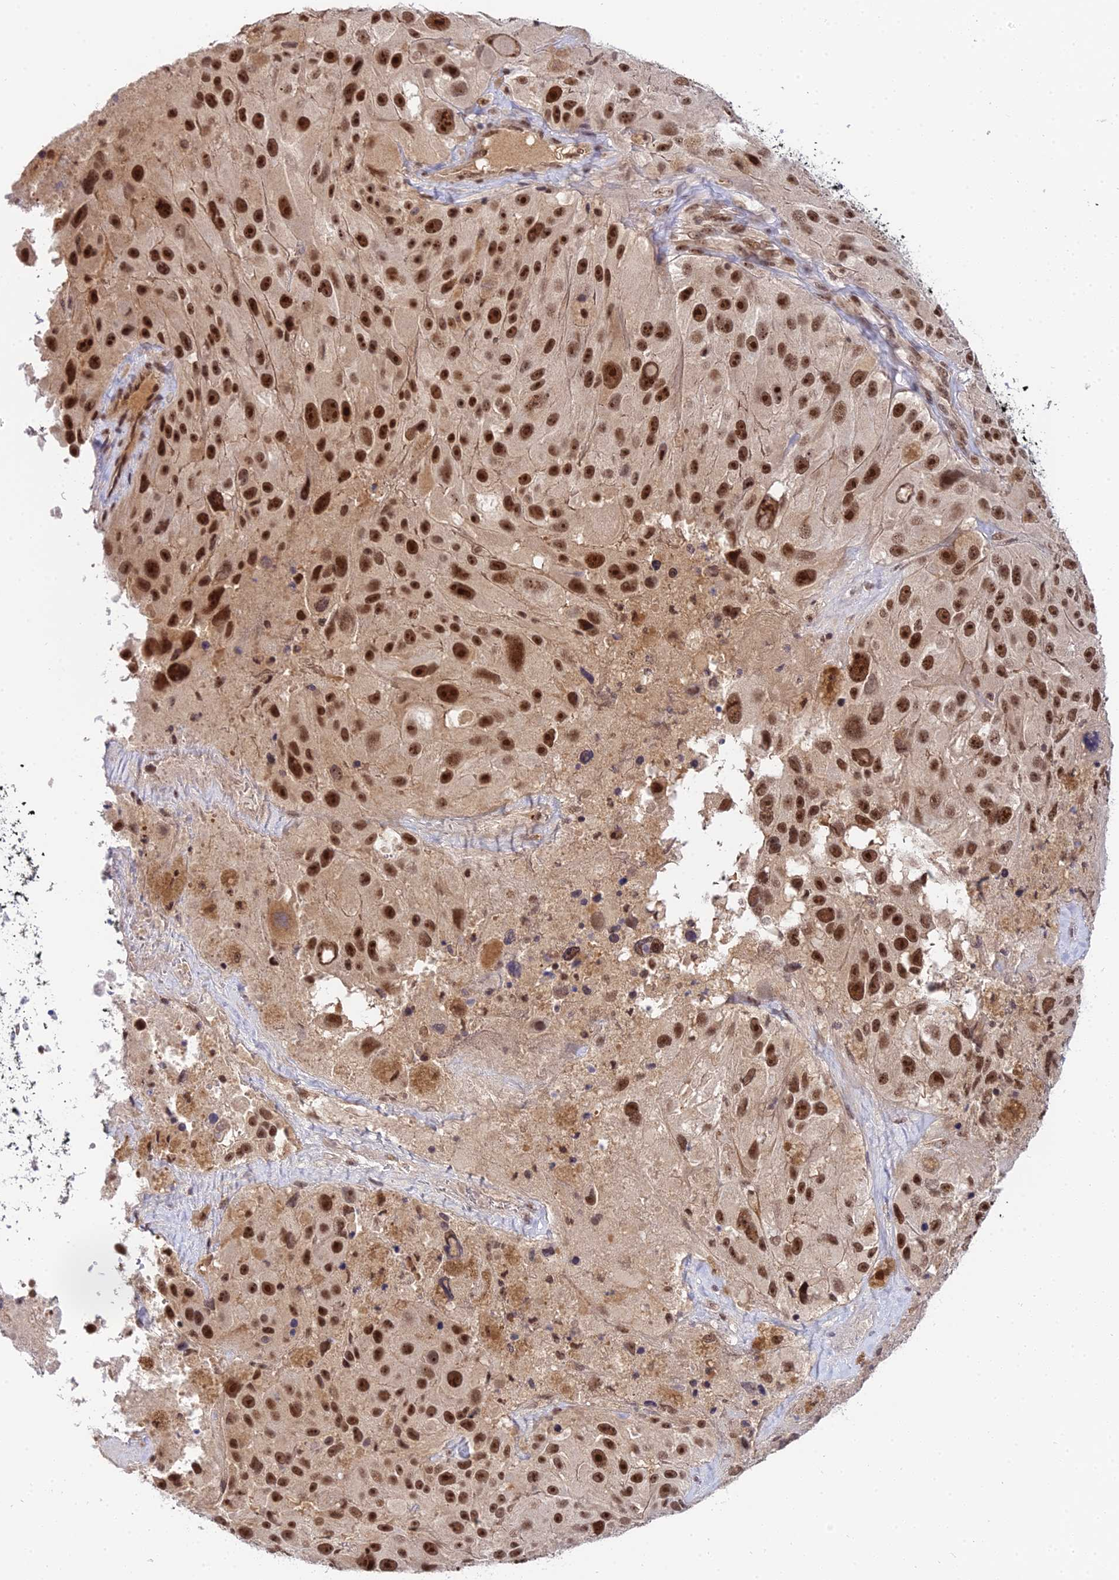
{"staining": {"intensity": "strong", "quantity": ">75%", "location": "nuclear"}, "tissue": "melanoma", "cell_type": "Tumor cells", "image_type": "cancer", "snomed": [{"axis": "morphology", "description": "Malignant melanoma, Metastatic site"}, {"axis": "topography", "description": "Lymph node"}], "caption": "IHC of melanoma reveals high levels of strong nuclear expression in approximately >75% of tumor cells.", "gene": "EXOSC3", "patient": {"sex": "male", "age": 62}}